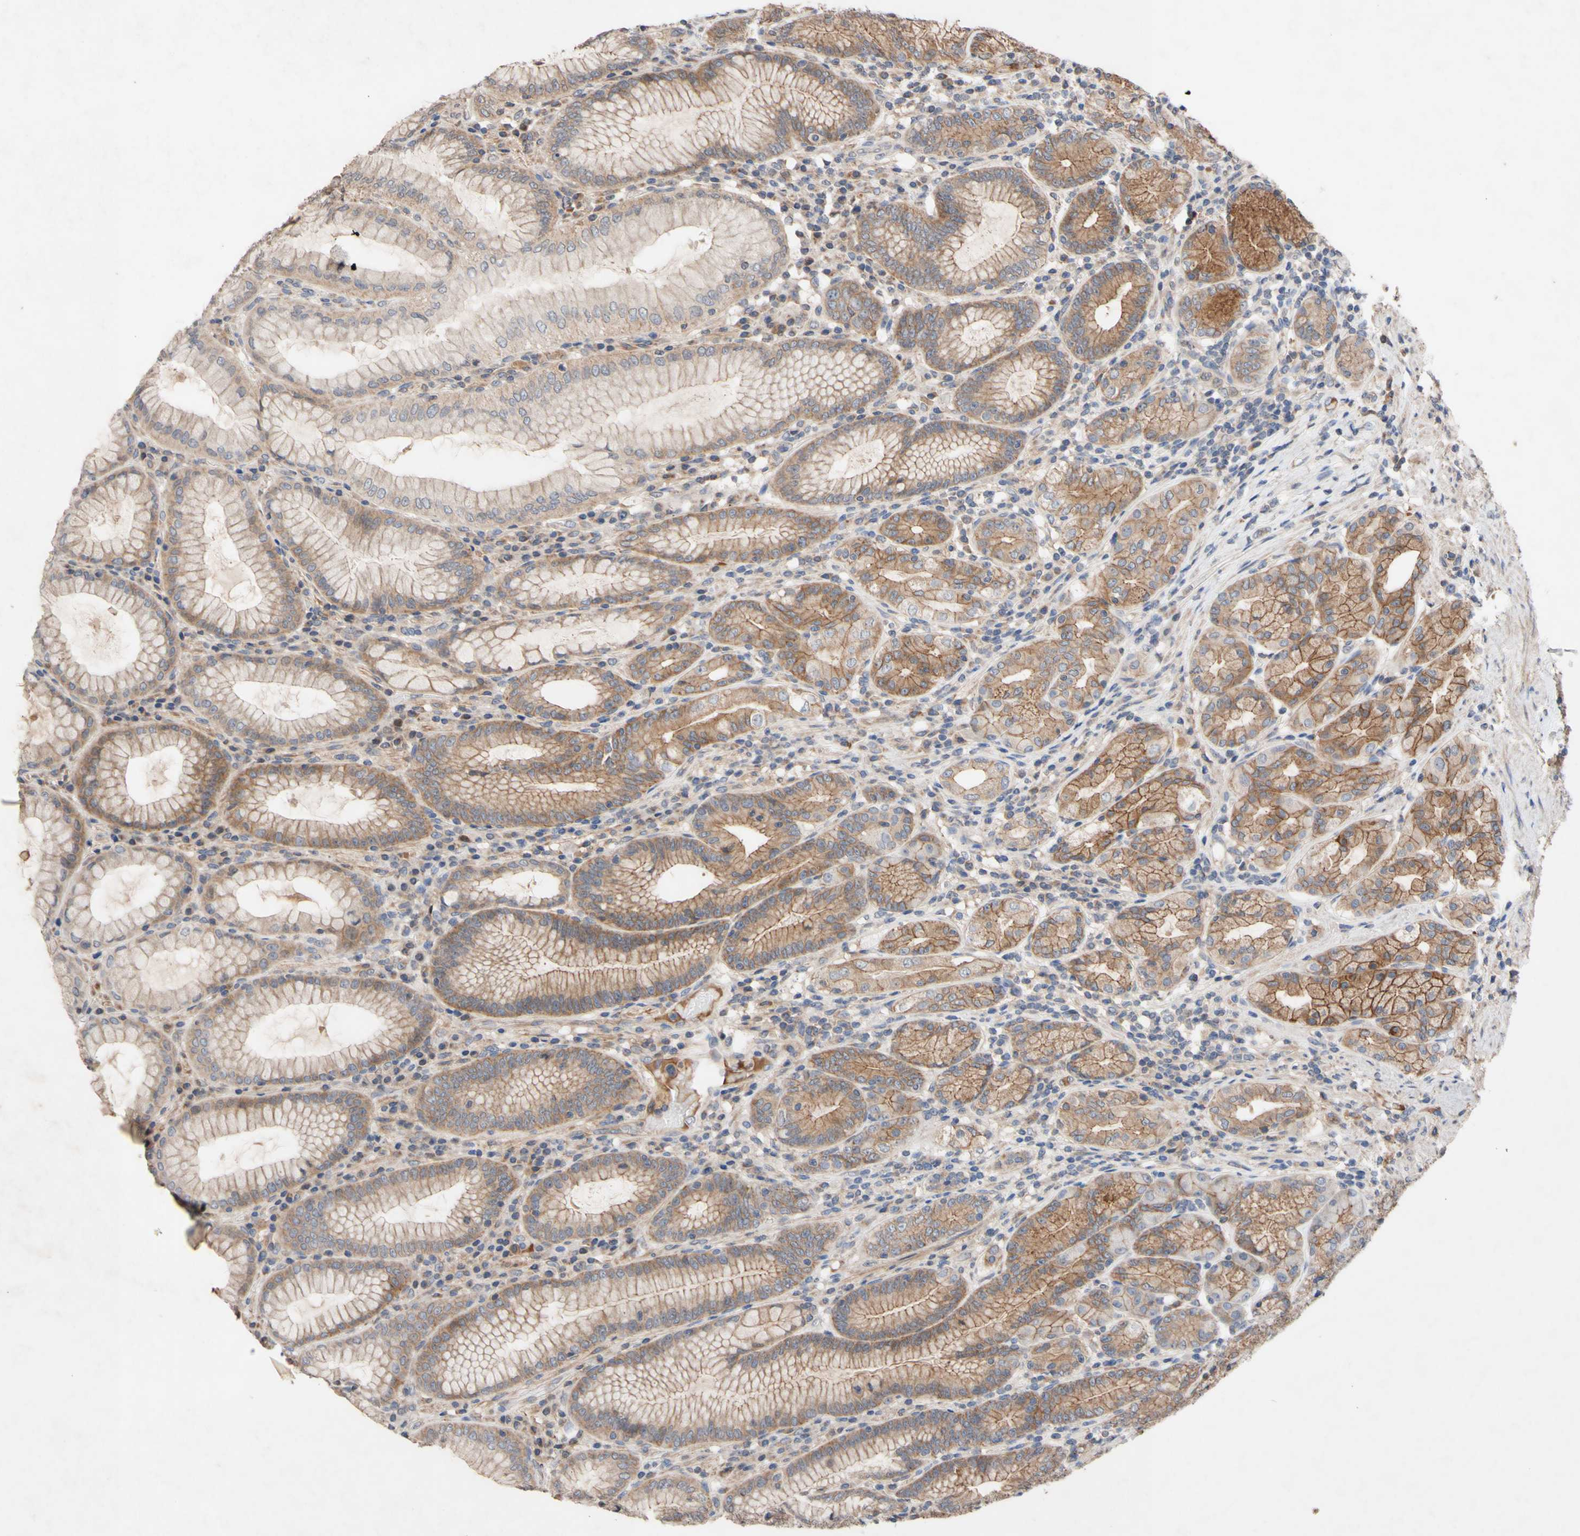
{"staining": {"intensity": "moderate", "quantity": ">75%", "location": "cytoplasmic/membranous"}, "tissue": "stomach", "cell_type": "Glandular cells", "image_type": "normal", "snomed": [{"axis": "morphology", "description": "Normal tissue, NOS"}, {"axis": "topography", "description": "Stomach, lower"}], "caption": "This is an image of IHC staining of normal stomach, which shows moderate staining in the cytoplasmic/membranous of glandular cells.", "gene": "NECTIN3", "patient": {"sex": "female", "age": 76}}